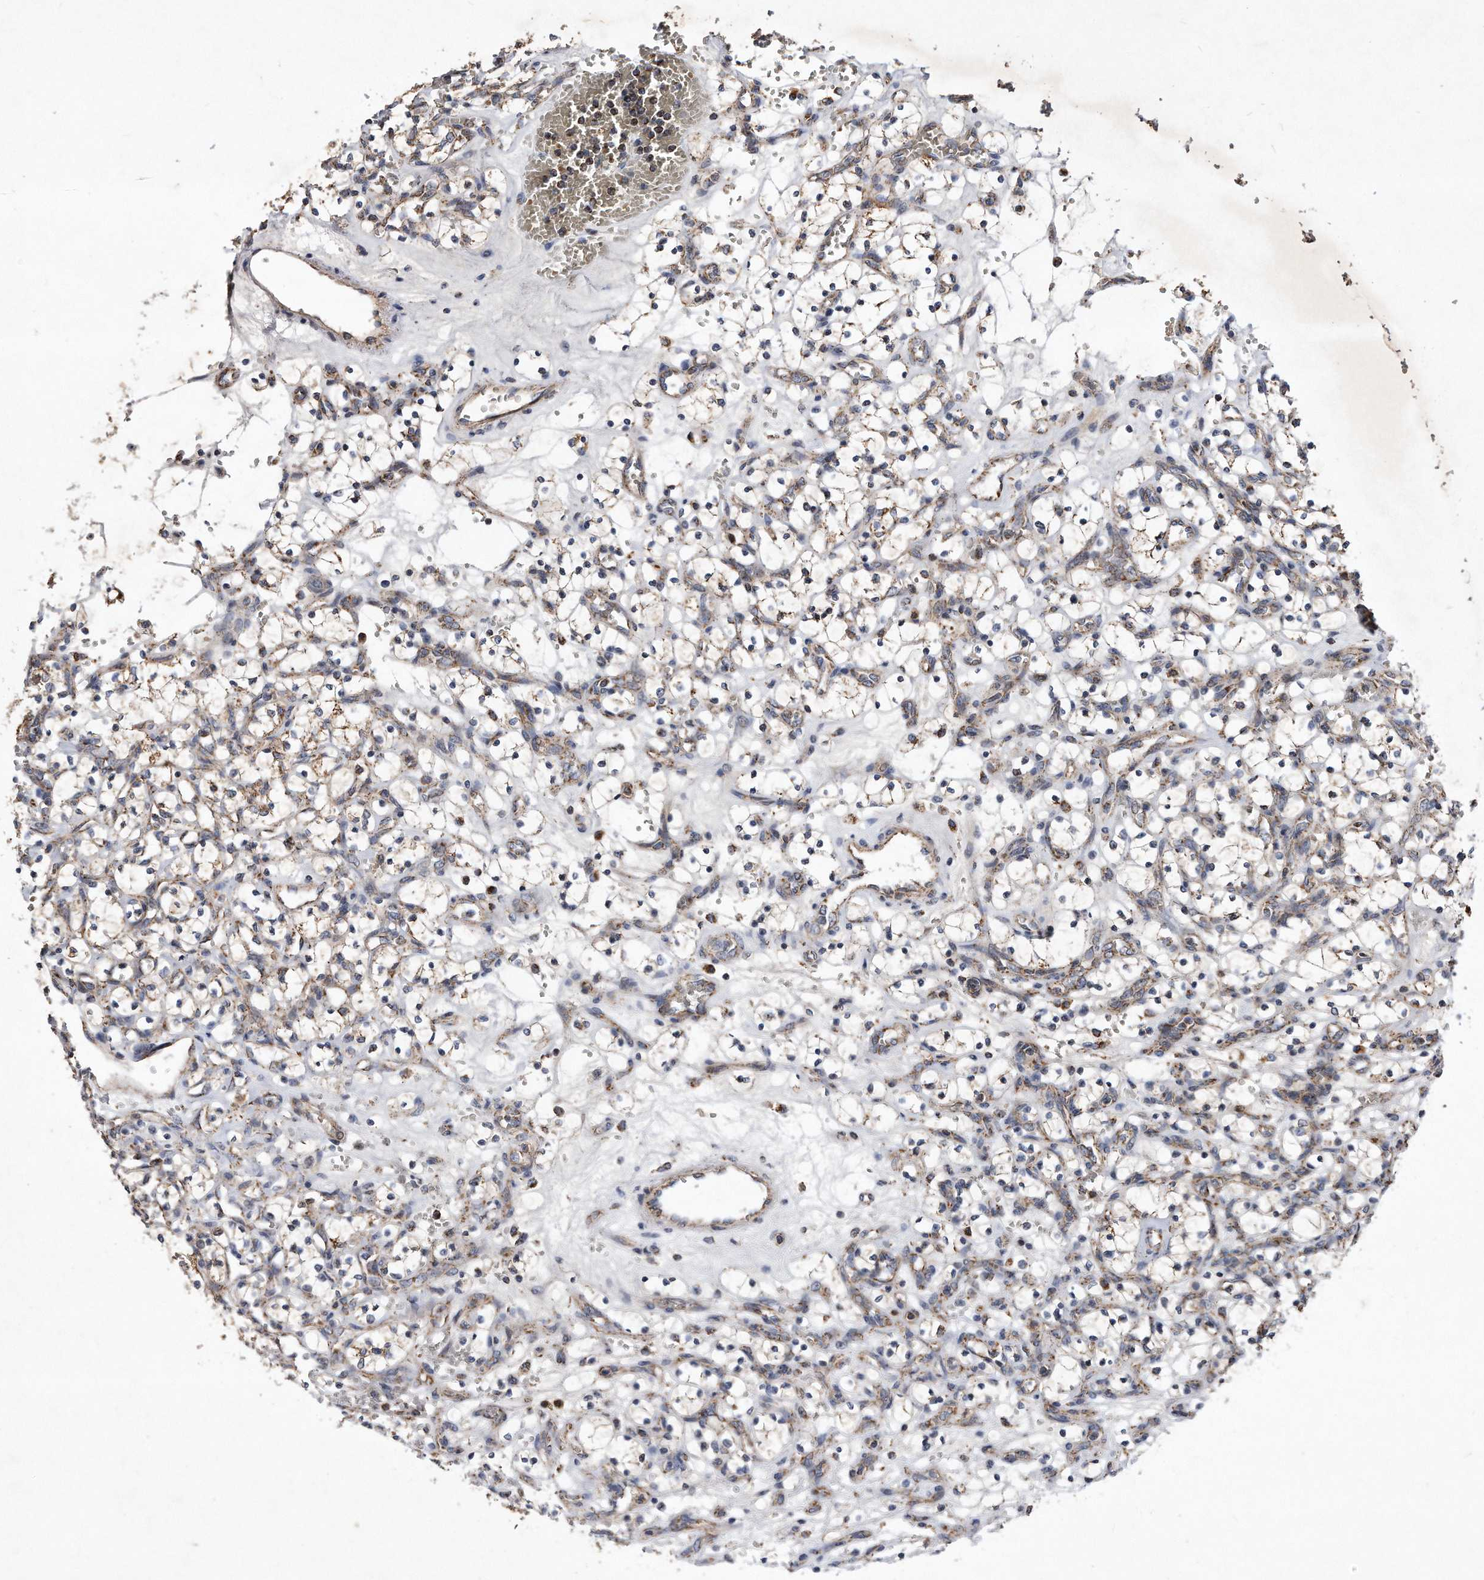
{"staining": {"intensity": "moderate", "quantity": "25%-75%", "location": "cytoplasmic/membranous"}, "tissue": "renal cancer", "cell_type": "Tumor cells", "image_type": "cancer", "snomed": [{"axis": "morphology", "description": "Adenocarcinoma, NOS"}, {"axis": "topography", "description": "Kidney"}], "caption": "There is medium levels of moderate cytoplasmic/membranous staining in tumor cells of renal cancer, as demonstrated by immunohistochemical staining (brown color).", "gene": "PPP5C", "patient": {"sex": "female", "age": 69}}